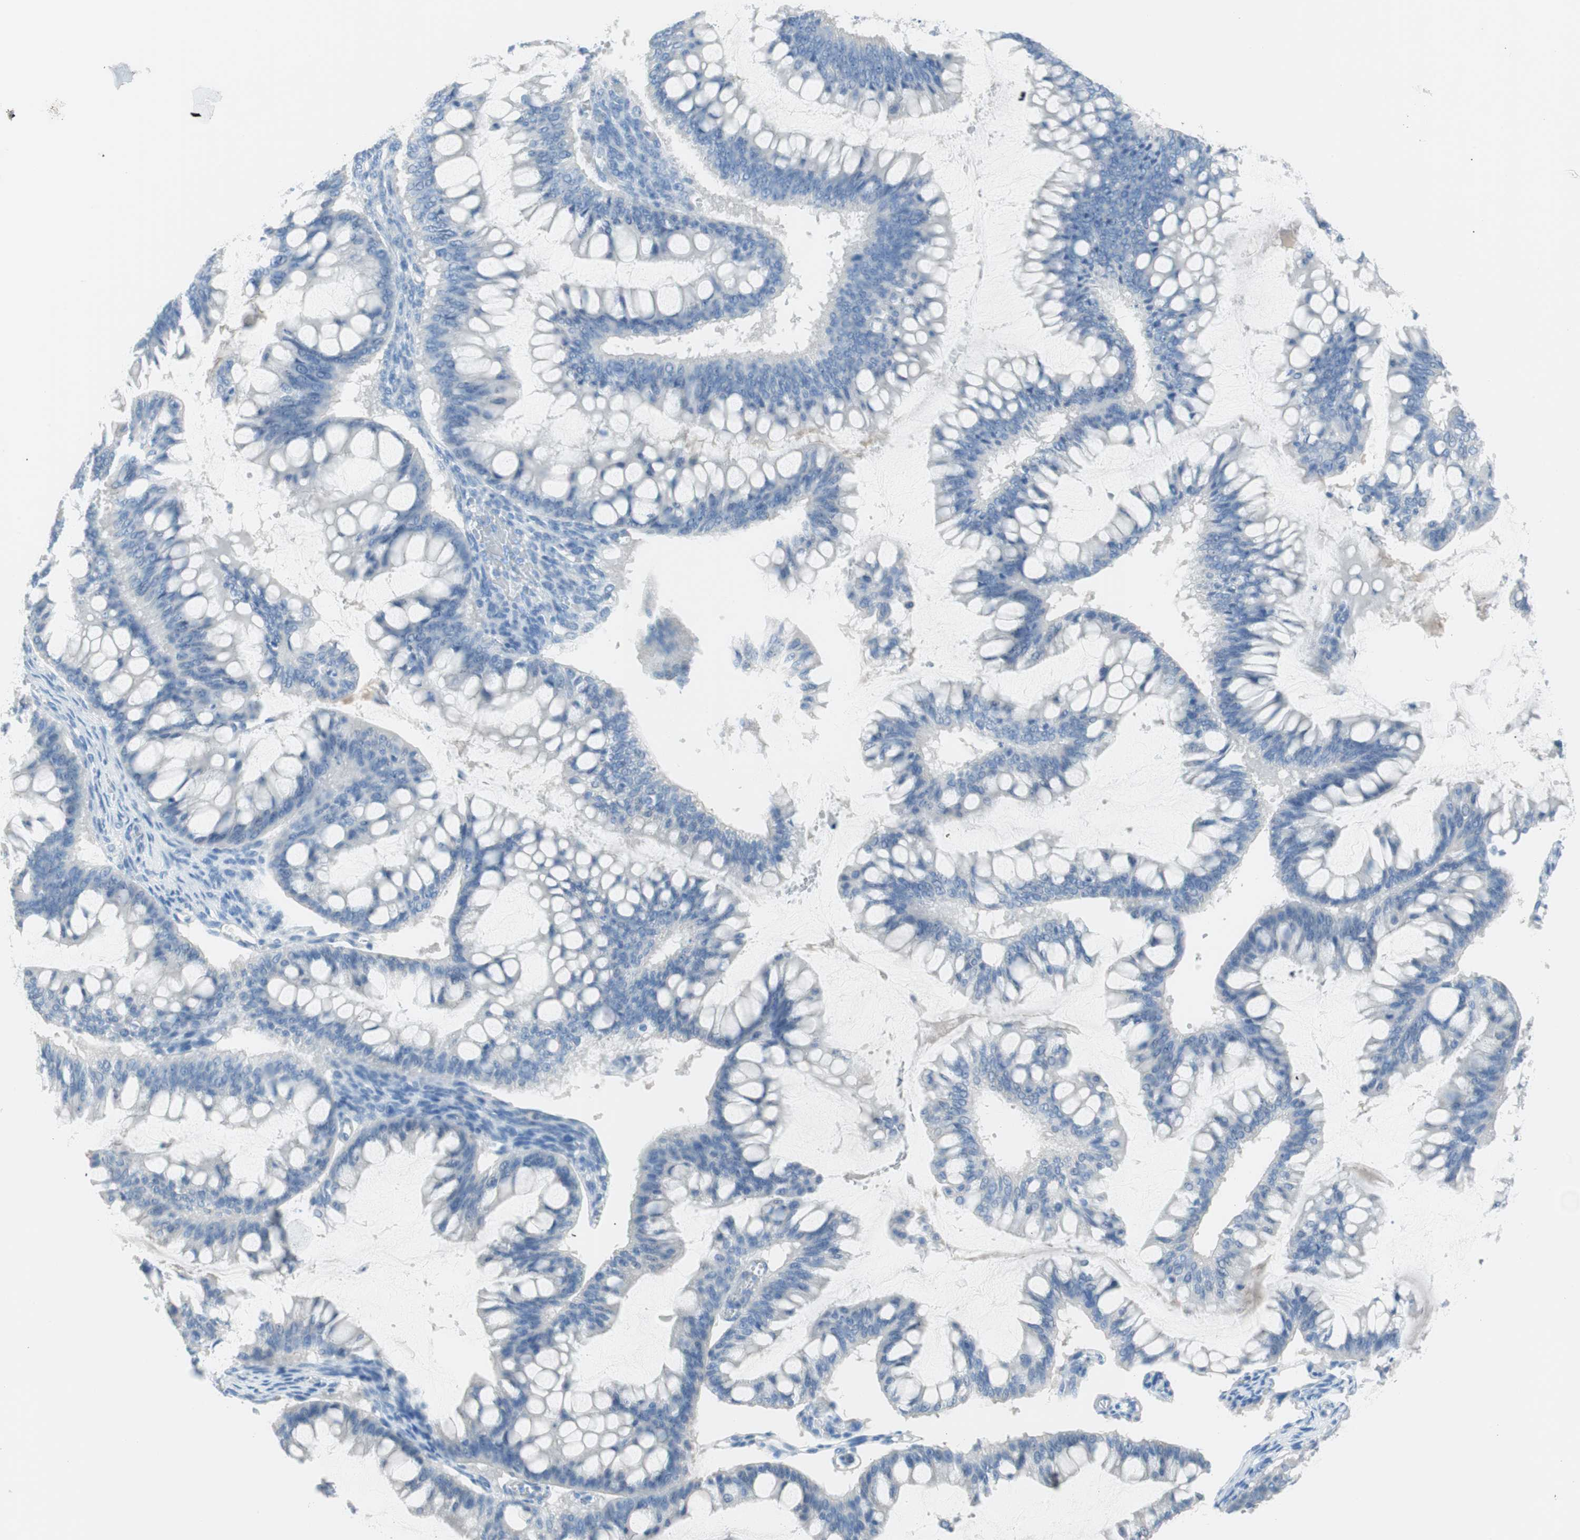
{"staining": {"intensity": "negative", "quantity": "none", "location": "none"}, "tissue": "ovarian cancer", "cell_type": "Tumor cells", "image_type": "cancer", "snomed": [{"axis": "morphology", "description": "Cystadenocarcinoma, mucinous, NOS"}, {"axis": "topography", "description": "Ovary"}], "caption": "Immunohistochemical staining of ovarian mucinous cystadenocarcinoma shows no significant positivity in tumor cells.", "gene": "TNFRSF13C", "patient": {"sex": "female", "age": 73}}